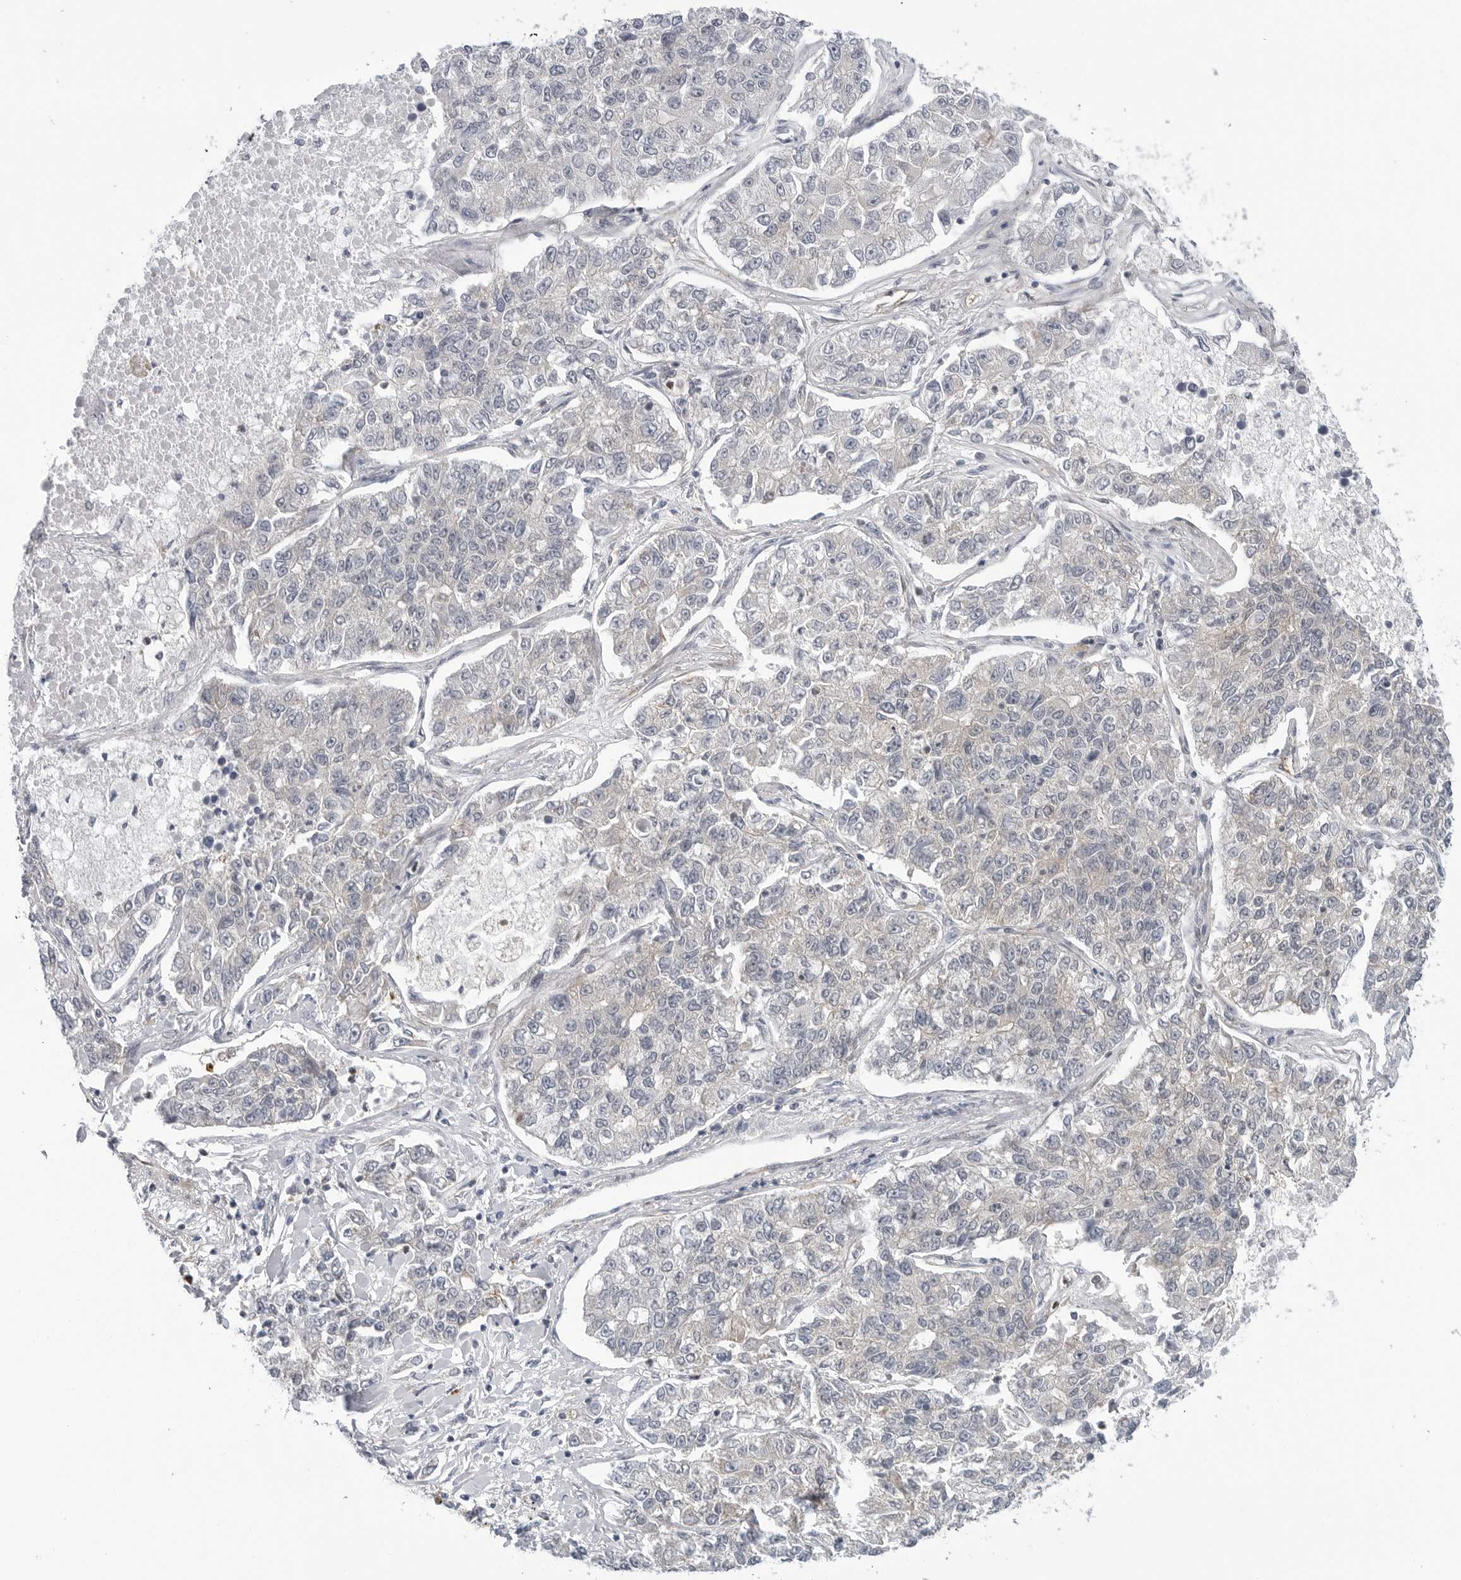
{"staining": {"intensity": "negative", "quantity": "none", "location": "none"}, "tissue": "lung cancer", "cell_type": "Tumor cells", "image_type": "cancer", "snomed": [{"axis": "morphology", "description": "Adenocarcinoma, NOS"}, {"axis": "topography", "description": "Lung"}], "caption": "Immunohistochemistry (IHC) image of neoplastic tissue: adenocarcinoma (lung) stained with DAB (3,3'-diaminobenzidine) reveals no significant protein expression in tumor cells.", "gene": "STXBP3", "patient": {"sex": "male", "age": 49}}